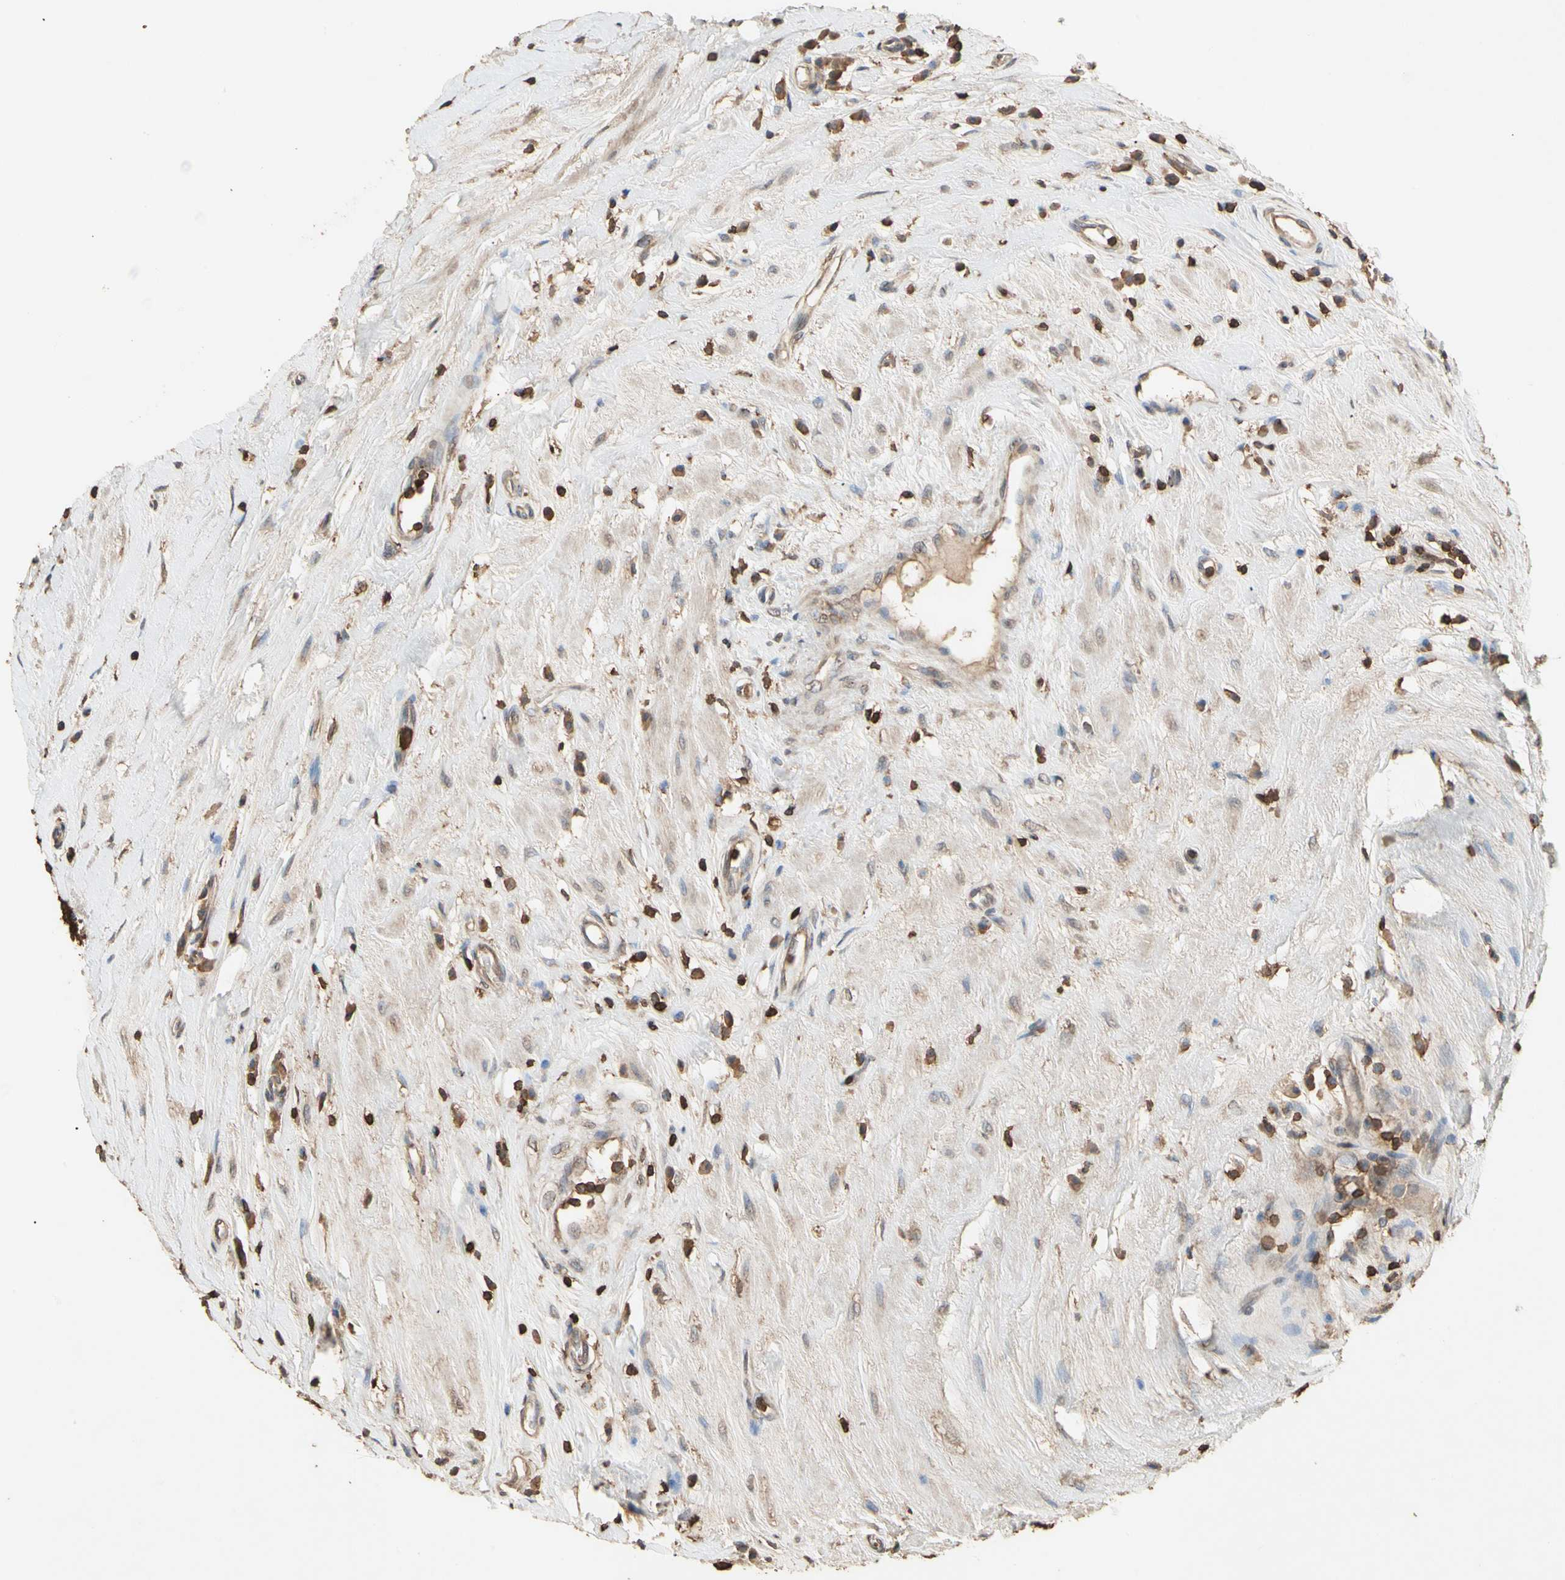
{"staining": {"intensity": "weak", "quantity": "25%-75%", "location": "cytoplasmic/membranous"}, "tissue": "epididymis", "cell_type": "Glandular cells", "image_type": "normal", "snomed": [{"axis": "morphology", "description": "Normal tissue, NOS"}, {"axis": "morphology", "description": "Inflammation, NOS"}, {"axis": "topography", "description": "Epididymis"}], "caption": "High-magnification brightfield microscopy of normal epididymis stained with DAB (3,3'-diaminobenzidine) (brown) and counterstained with hematoxylin (blue). glandular cells exhibit weak cytoplasmic/membranous staining is appreciated in approximately25%-75% of cells.", "gene": "MAP3K10", "patient": {"sex": "male", "age": 84}}